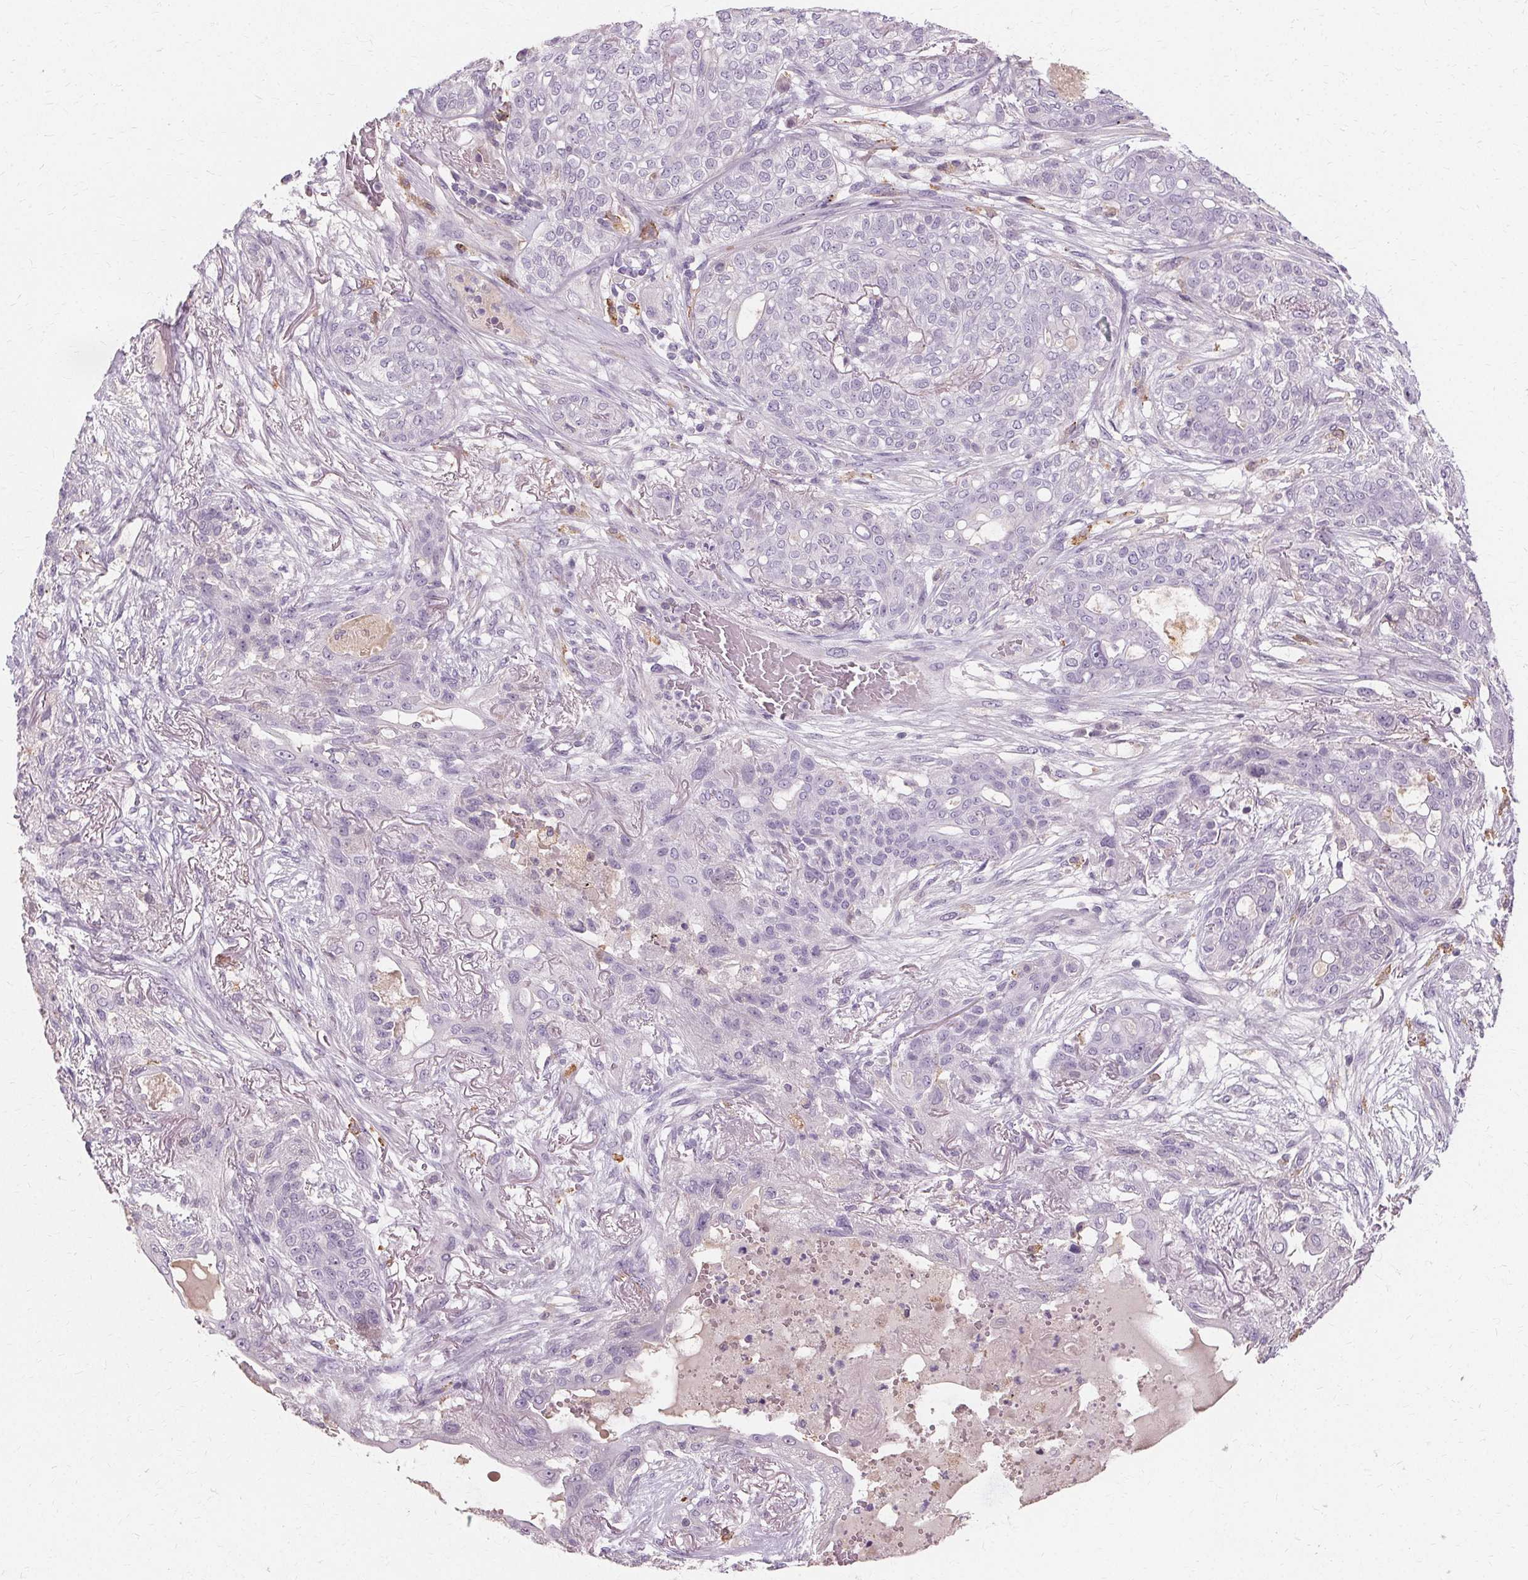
{"staining": {"intensity": "negative", "quantity": "none", "location": "none"}, "tissue": "lung cancer", "cell_type": "Tumor cells", "image_type": "cancer", "snomed": [{"axis": "morphology", "description": "Squamous cell carcinoma, NOS"}, {"axis": "topography", "description": "Lung"}], "caption": "There is no significant expression in tumor cells of lung cancer. Brightfield microscopy of immunohistochemistry stained with DAB (3,3'-diaminobenzidine) (brown) and hematoxylin (blue), captured at high magnification.", "gene": "IFNGR1", "patient": {"sex": "female", "age": 70}}